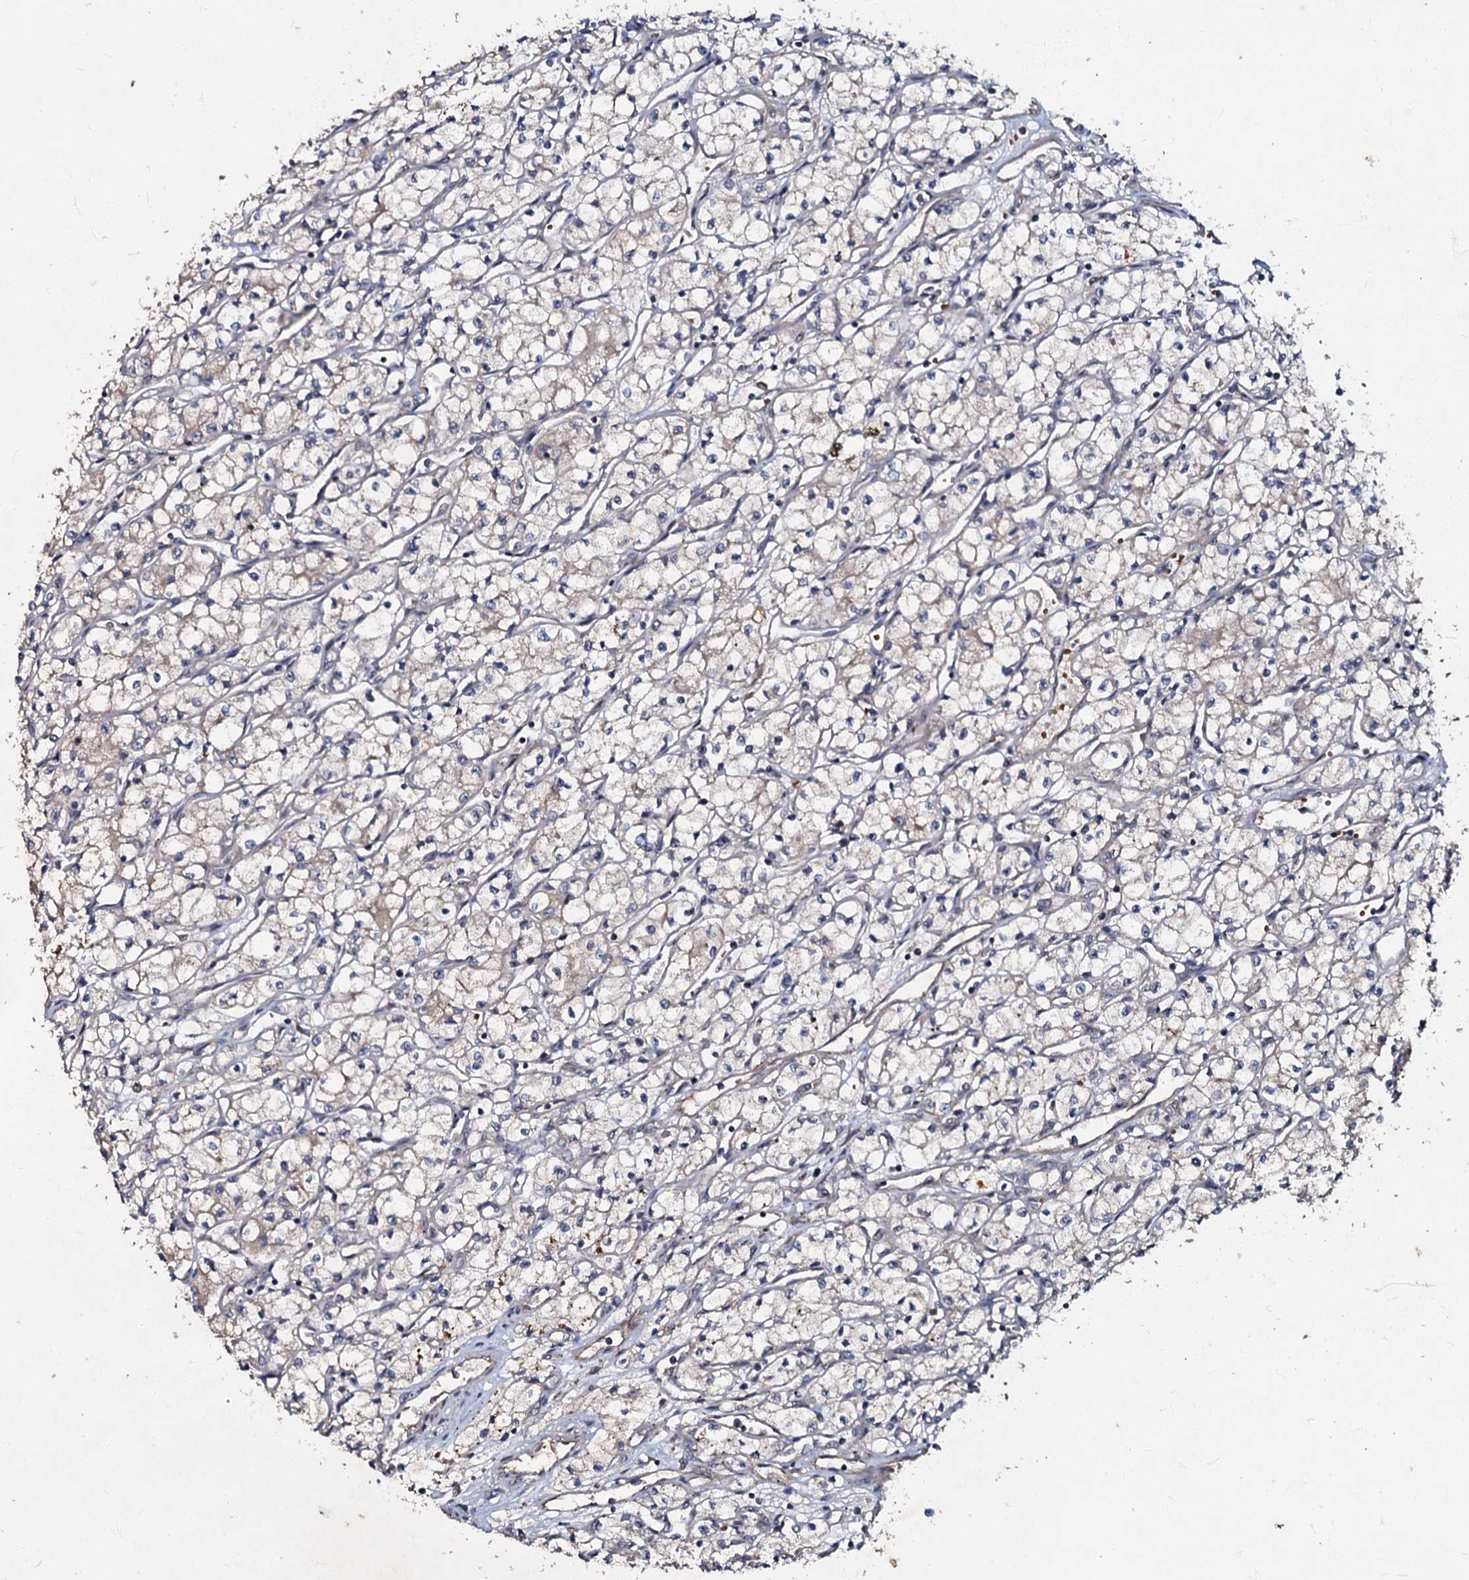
{"staining": {"intensity": "negative", "quantity": "none", "location": "none"}, "tissue": "renal cancer", "cell_type": "Tumor cells", "image_type": "cancer", "snomed": [{"axis": "morphology", "description": "Adenocarcinoma, NOS"}, {"axis": "topography", "description": "Kidney"}], "caption": "Image shows no protein positivity in tumor cells of renal cancer tissue. The staining was performed using DAB to visualize the protein expression in brown, while the nuclei were stained in blue with hematoxylin (Magnification: 20x).", "gene": "MANSC4", "patient": {"sex": "male", "age": 59}}